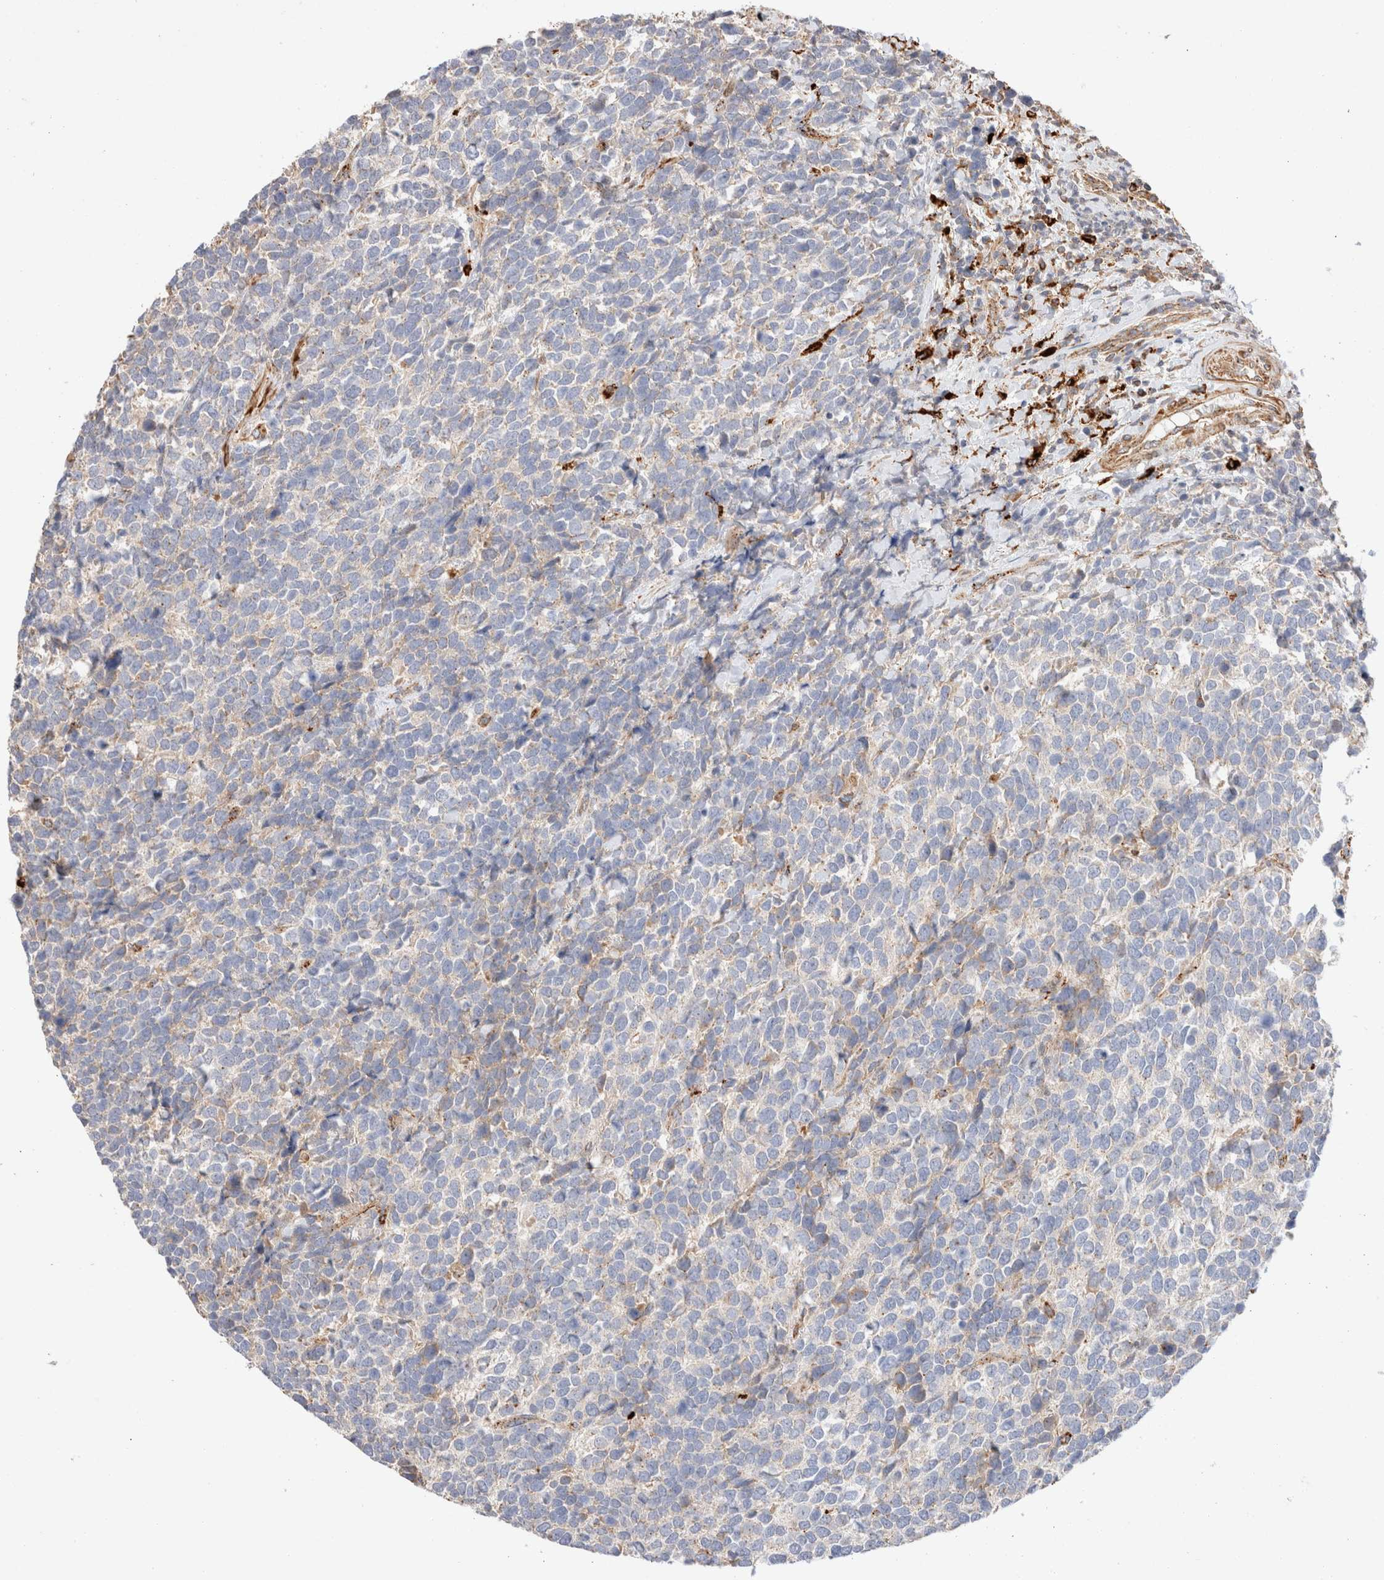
{"staining": {"intensity": "negative", "quantity": "none", "location": "none"}, "tissue": "urothelial cancer", "cell_type": "Tumor cells", "image_type": "cancer", "snomed": [{"axis": "morphology", "description": "Urothelial carcinoma, High grade"}, {"axis": "topography", "description": "Urinary bladder"}], "caption": "Immunohistochemistry histopathology image of high-grade urothelial carcinoma stained for a protein (brown), which shows no positivity in tumor cells.", "gene": "RABEPK", "patient": {"sex": "female", "age": 82}}